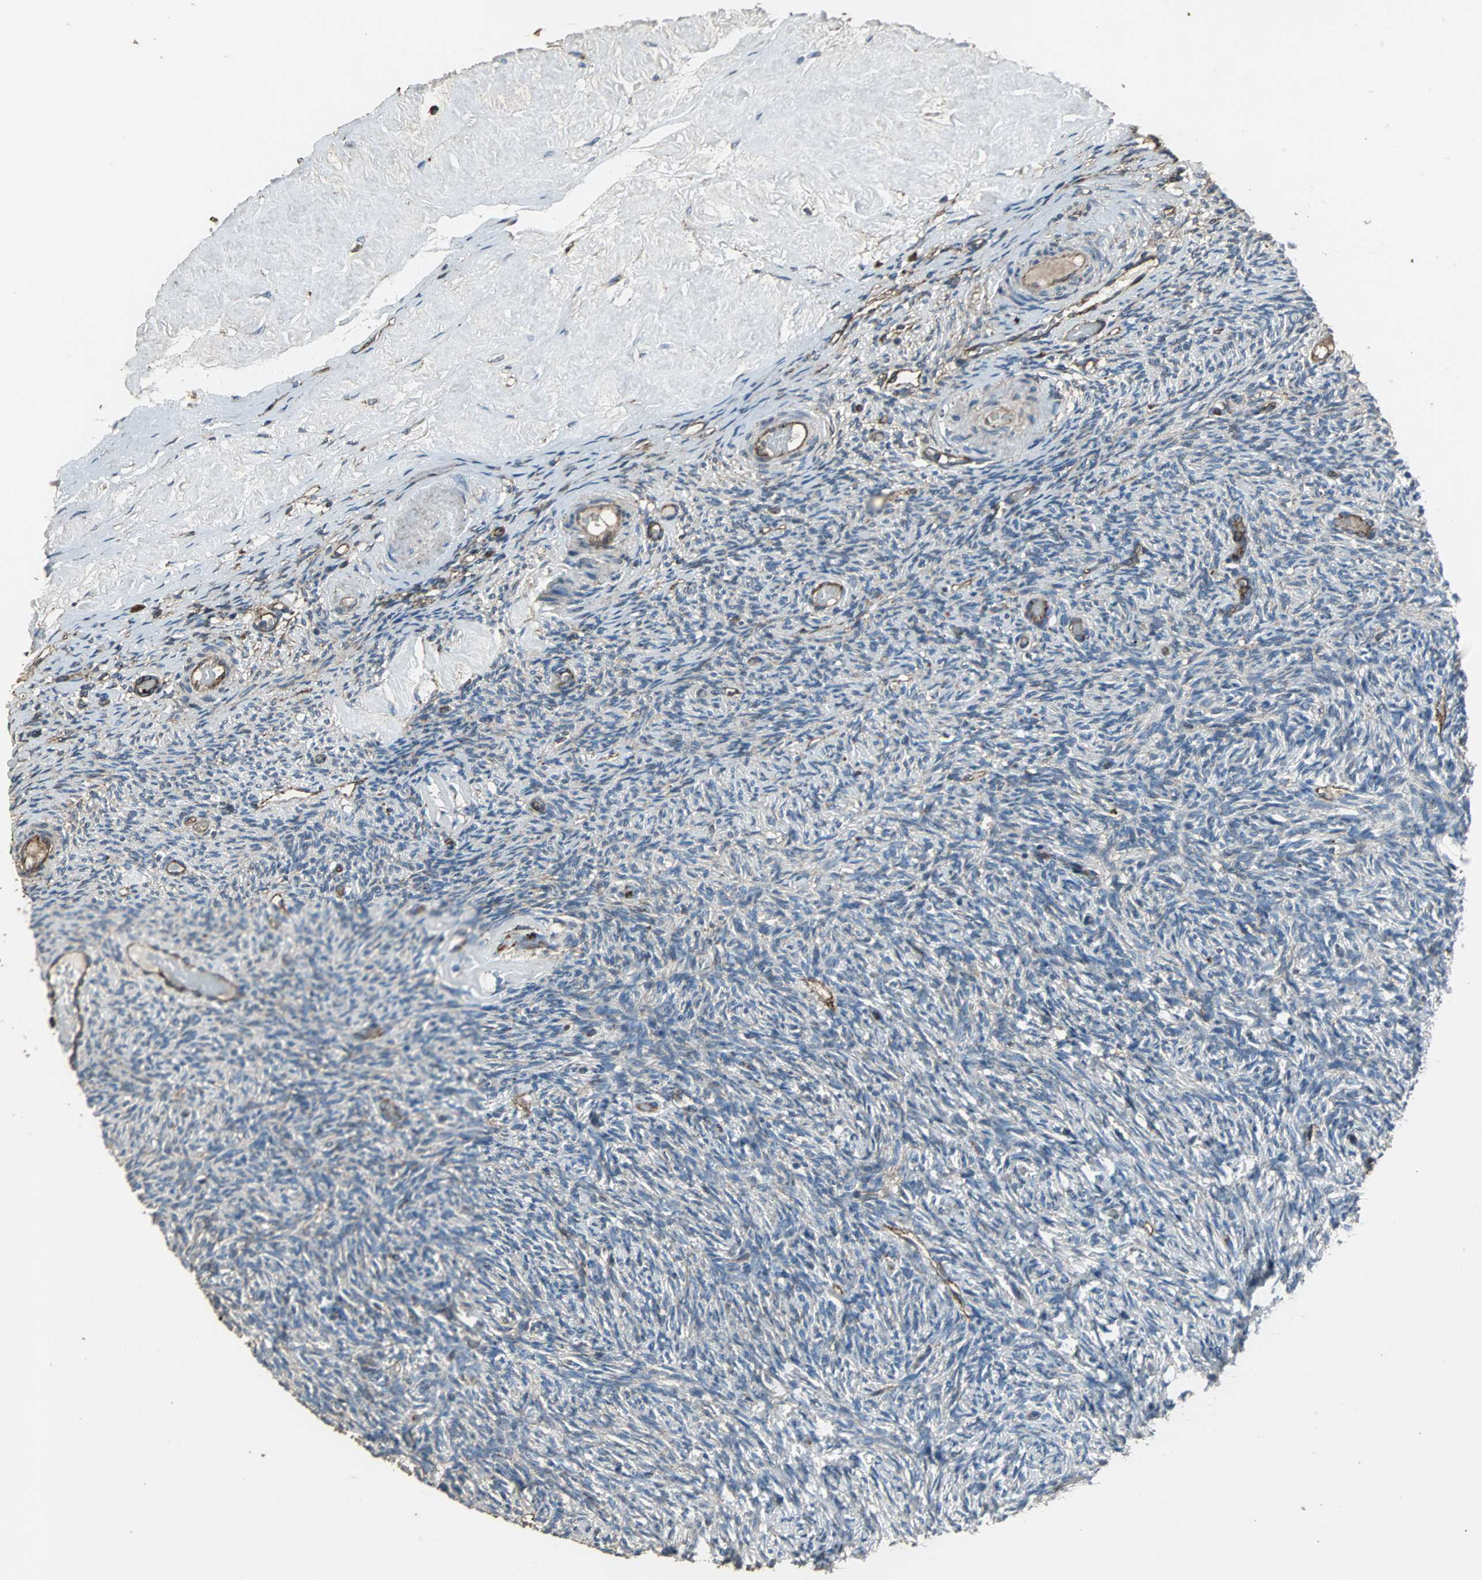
{"staining": {"intensity": "moderate", "quantity": ">75%", "location": "cytoplasmic/membranous"}, "tissue": "ovary", "cell_type": "Follicle cells", "image_type": "normal", "snomed": [{"axis": "morphology", "description": "Normal tissue, NOS"}, {"axis": "topography", "description": "Ovary"}], "caption": "Follicle cells exhibit moderate cytoplasmic/membranous staining in approximately >75% of cells in unremarkable ovary.", "gene": "F11R", "patient": {"sex": "female", "age": 60}}